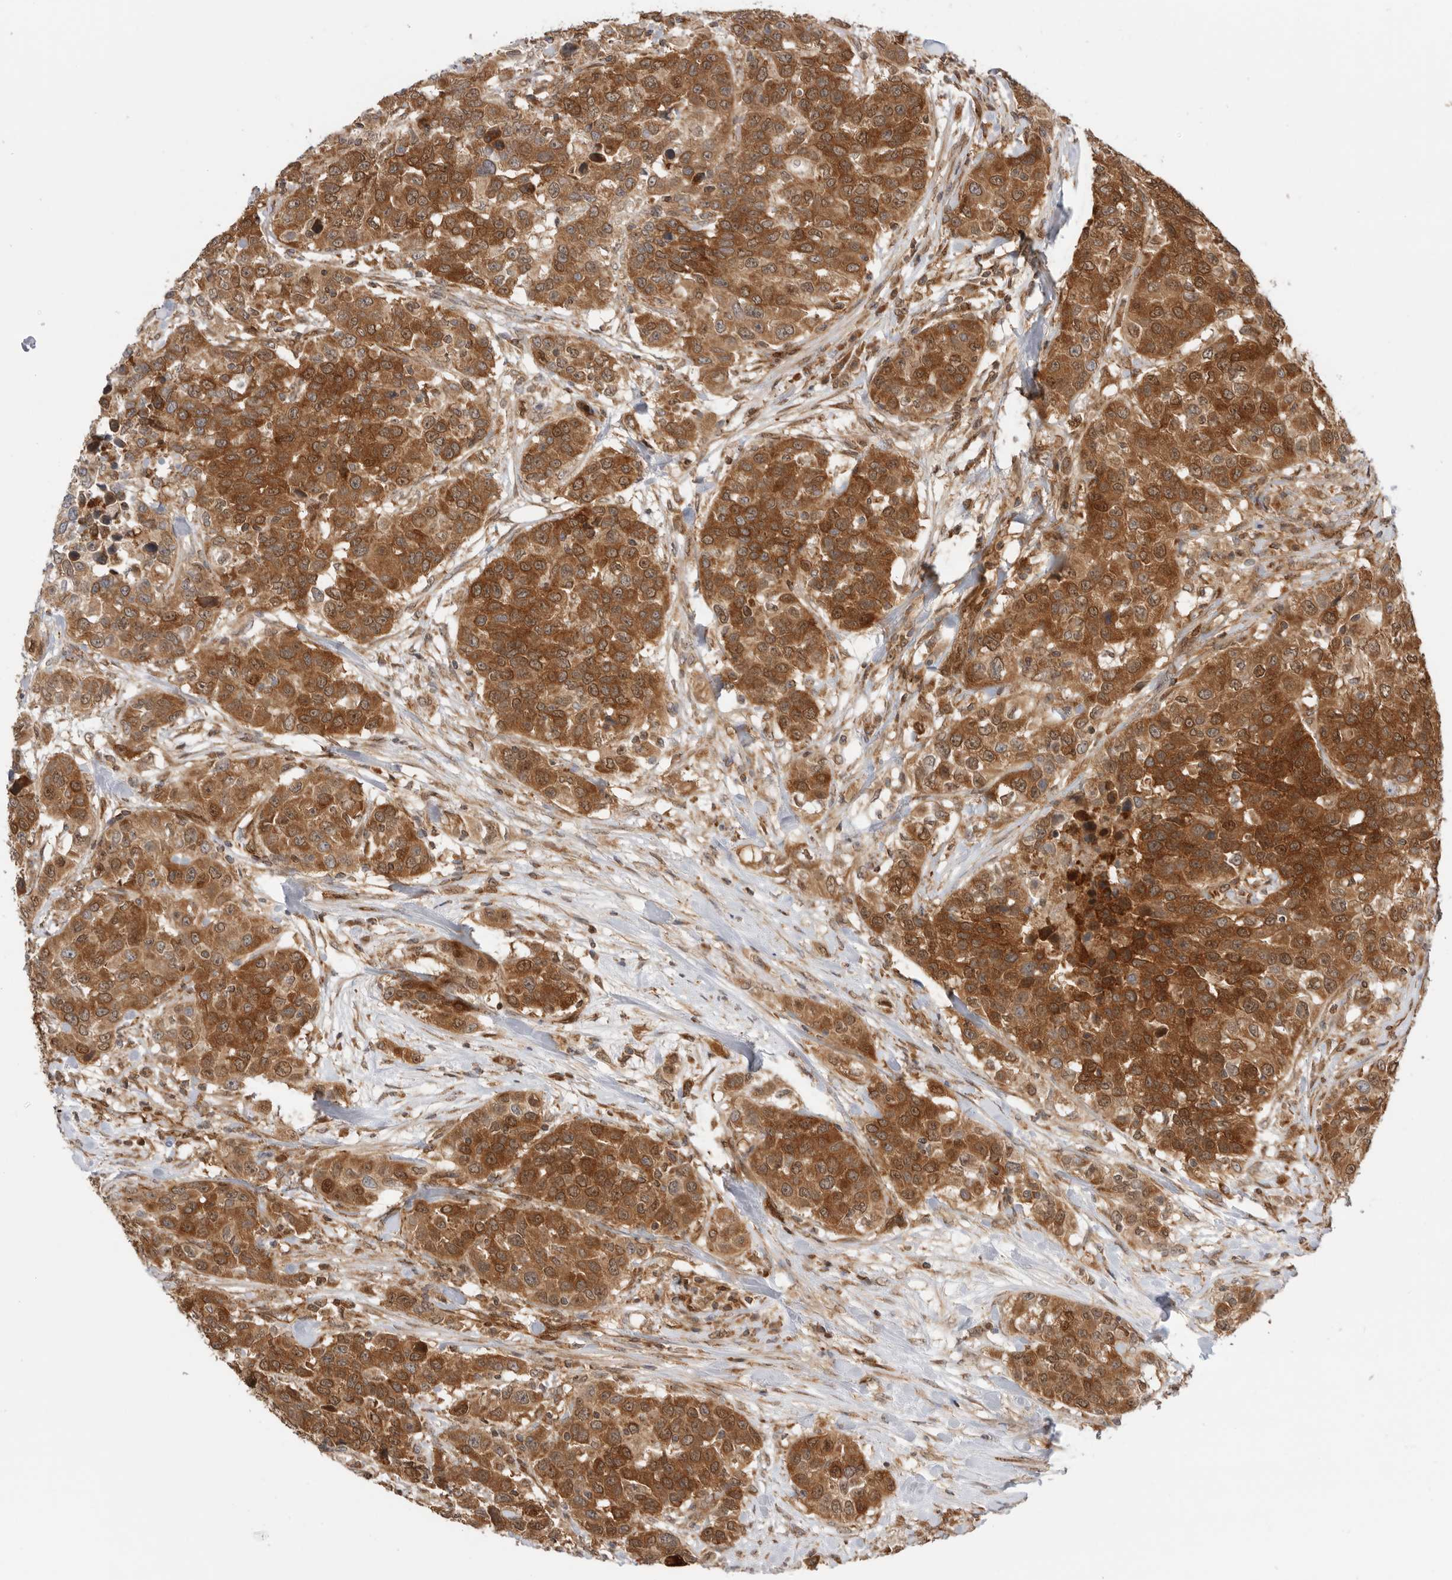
{"staining": {"intensity": "strong", "quantity": ">75%", "location": "cytoplasmic/membranous"}, "tissue": "urothelial cancer", "cell_type": "Tumor cells", "image_type": "cancer", "snomed": [{"axis": "morphology", "description": "Urothelial carcinoma, High grade"}, {"axis": "topography", "description": "Urinary bladder"}], "caption": "The photomicrograph demonstrates immunohistochemical staining of high-grade urothelial carcinoma. There is strong cytoplasmic/membranous staining is identified in about >75% of tumor cells.", "gene": "DCAF8", "patient": {"sex": "female", "age": 80}}